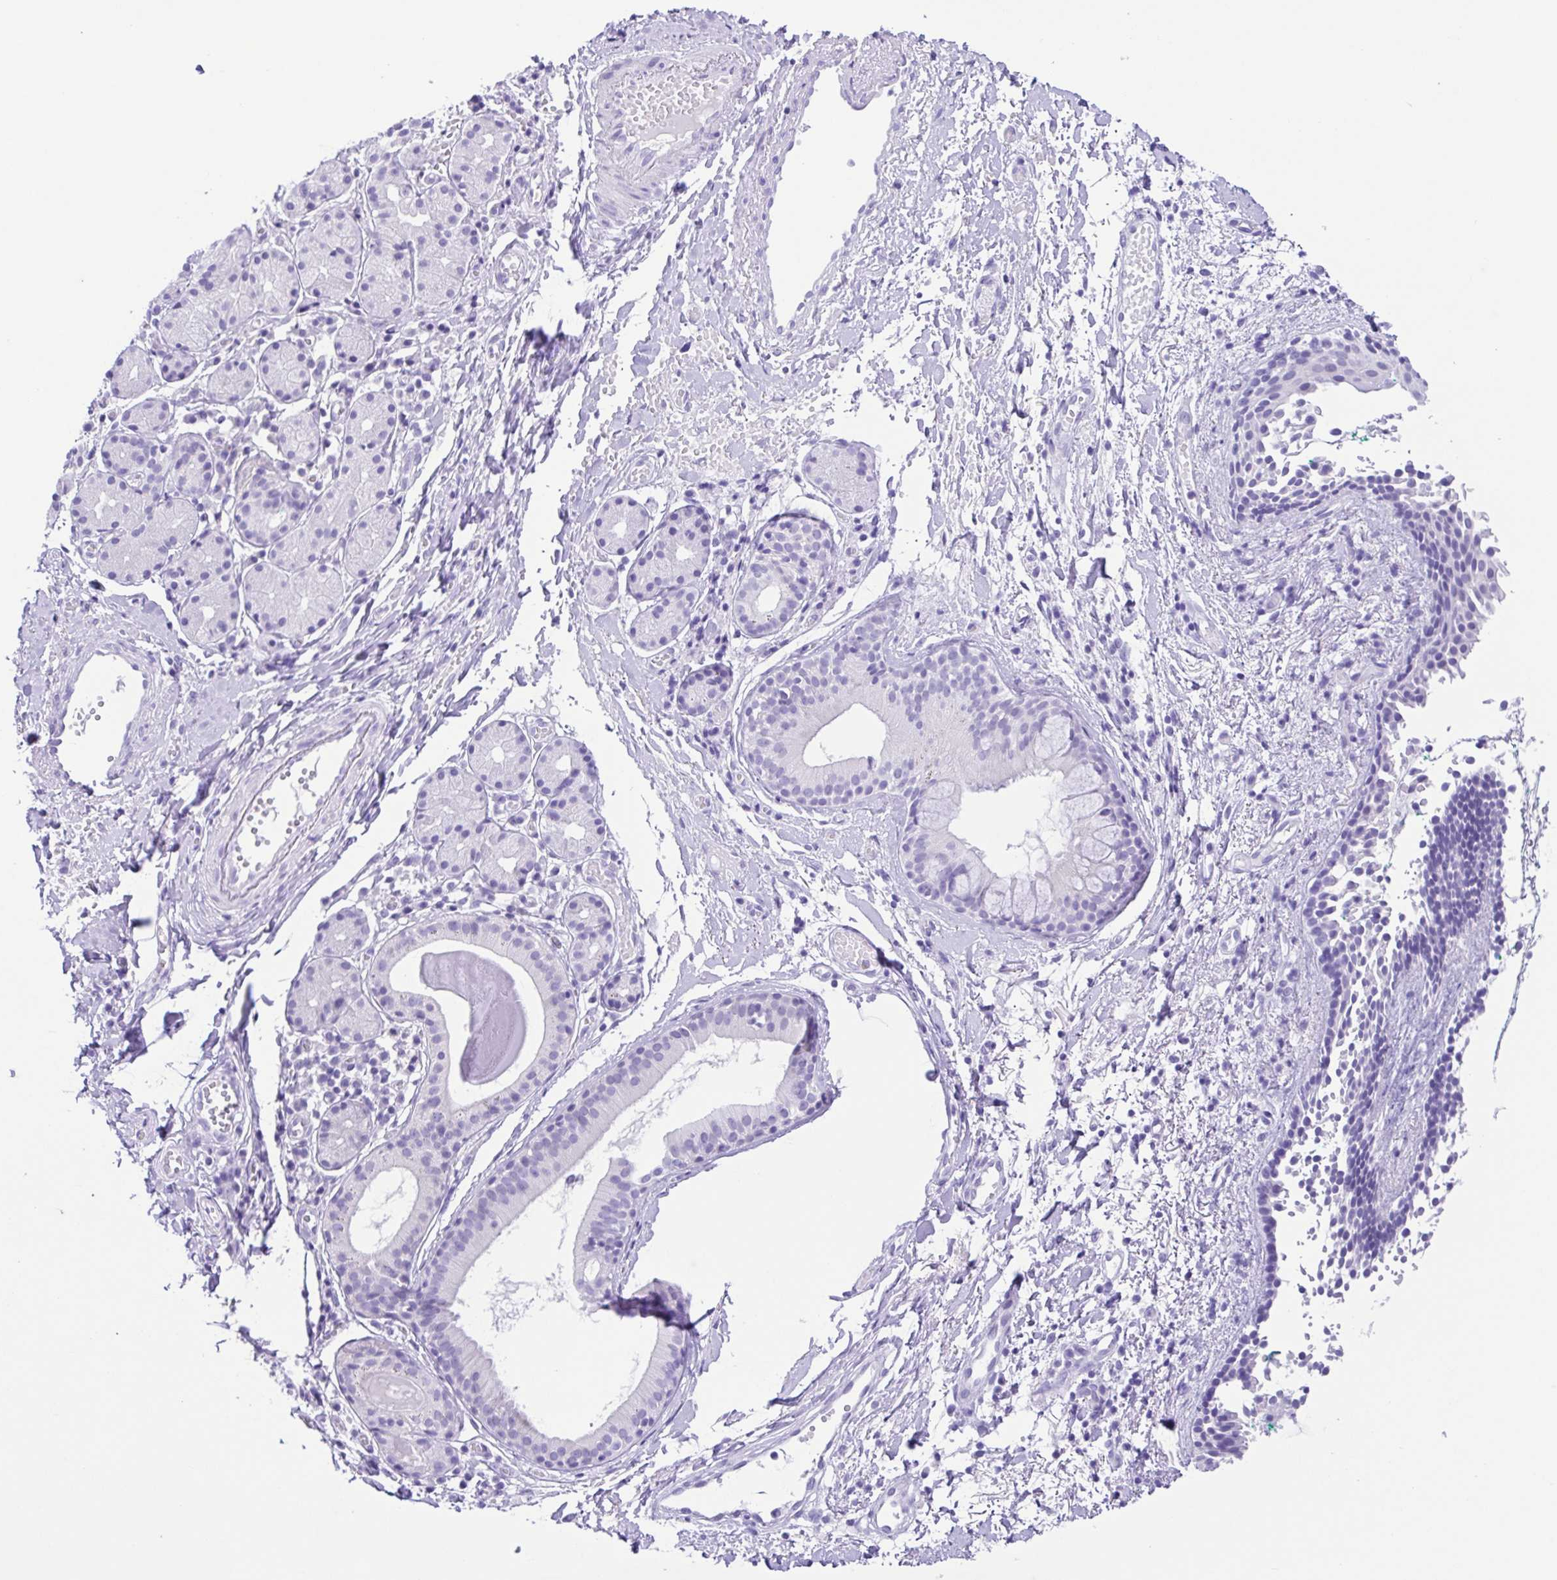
{"staining": {"intensity": "negative", "quantity": "none", "location": "none"}, "tissue": "nasopharynx", "cell_type": "Respiratory epithelial cells", "image_type": "normal", "snomed": [{"axis": "morphology", "description": "Normal tissue, NOS"}, {"axis": "morphology", "description": "Basal cell carcinoma"}, {"axis": "topography", "description": "Cartilage tissue"}, {"axis": "topography", "description": "Nasopharynx"}, {"axis": "topography", "description": "Oral tissue"}], "caption": "A high-resolution image shows immunohistochemistry (IHC) staining of unremarkable nasopharynx, which exhibits no significant staining in respiratory epithelial cells. The staining was performed using DAB to visualize the protein expression in brown, while the nuclei were stained in blue with hematoxylin (Magnification: 20x).", "gene": "CASP14", "patient": {"sex": "female", "age": 77}}